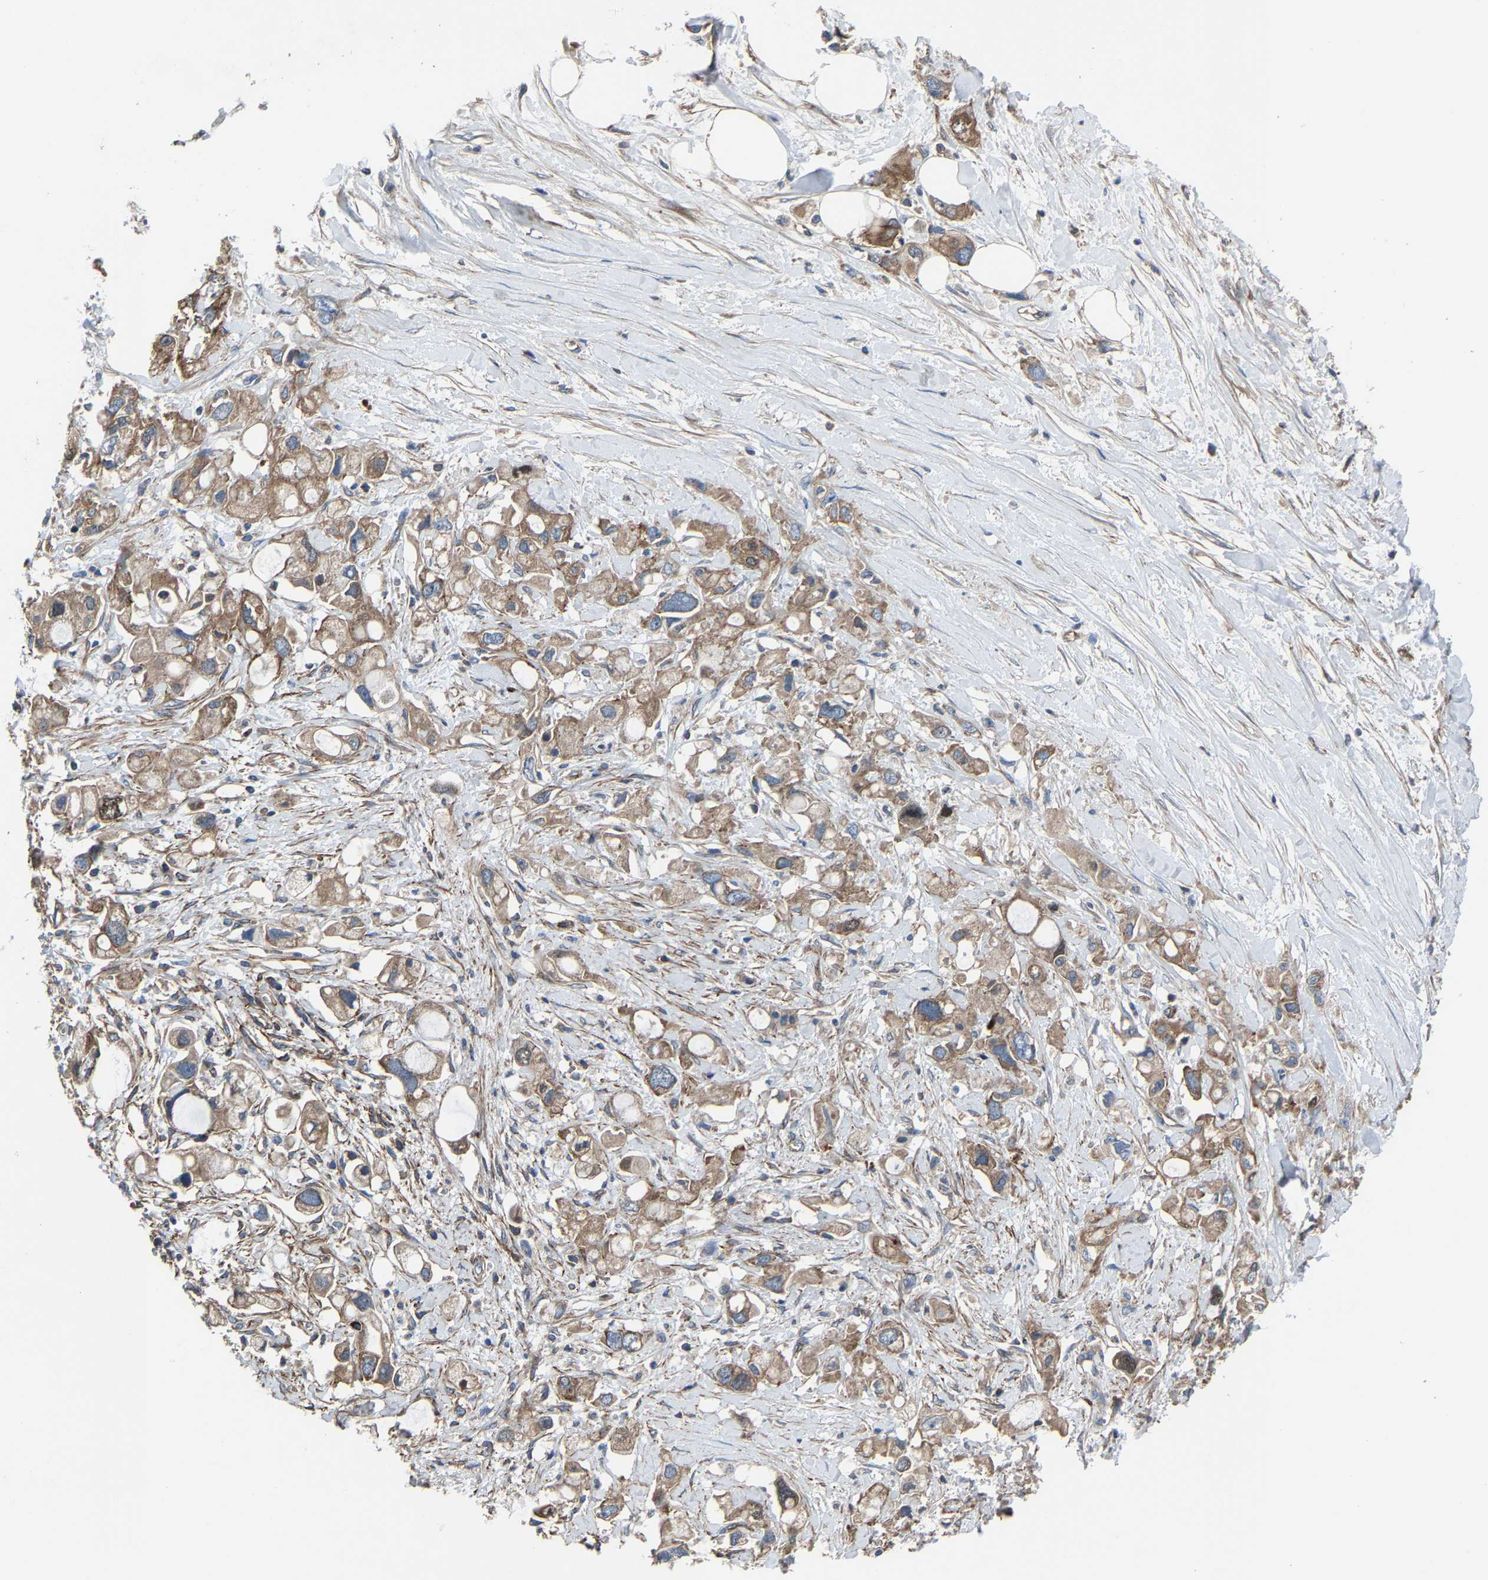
{"staining": {"intensity": "moderate", "quantity": ">75%", "location": "cytoplasmic/membranous"}, "tissue": "pancreatic cancer", "cell_type": "Tumor cells", "image_type": "cancer", "snomed": [{"axis": "morphology", "description": "Adenocarcinoma, NOS"}, {"axis": "topography", "description": "Pancreas"}], "caption": "Immunohistochemistry (IHC) of pancreatic adenocarcinoma shows medium levels of moderate cytoplasmic/membranous positivity in approximately >75% of tumor cells. (brown staining indicates protein expression, while blue staining denotes nuclei).", "gene": "KIAA1958", "patient": {"sex": "female", "age": 56}}